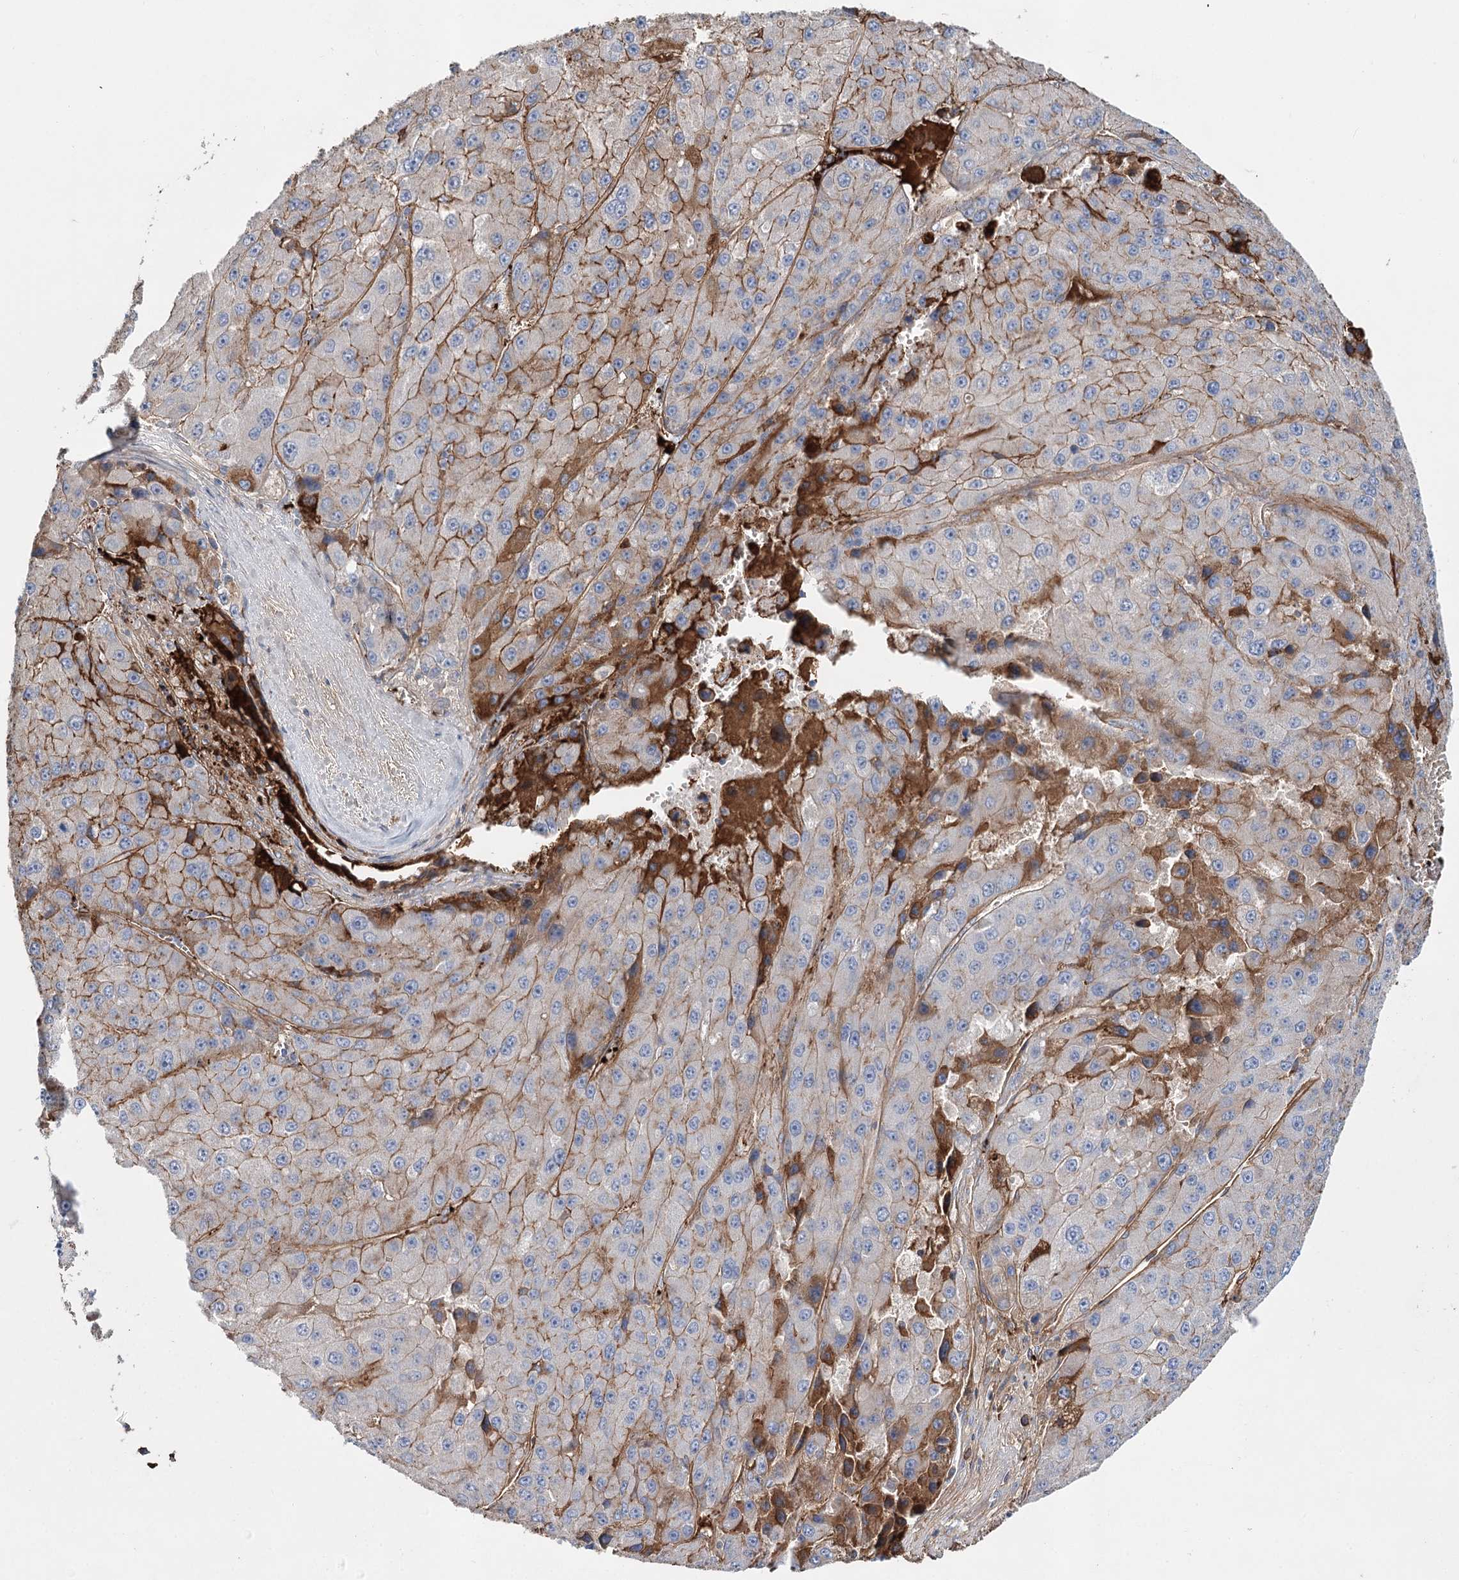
{"staining": {"intensity": "moderate", "quantity": "25%-75%", "location": "cytoplasmic/membranous"}, "tissue": "liver cancer", "cell_type": "Tumor cells", "image_type": "cancer", "snomed": [{"axis": "morphology", "description": "Carcinoma, Hepatocellular, NOS"}, {"axis": "topography", "description": "Liver"}], "caption": "This histopathology image reveals immunohistochemistry (IHC) staining of human liver hepatocellular carcinoma, with medium moderate cytoplasmic/membranous expression in about 25%-75% of tumor cells.", "gene": "ALKBH8", "patient": {"sex": "female", "age": 73}}